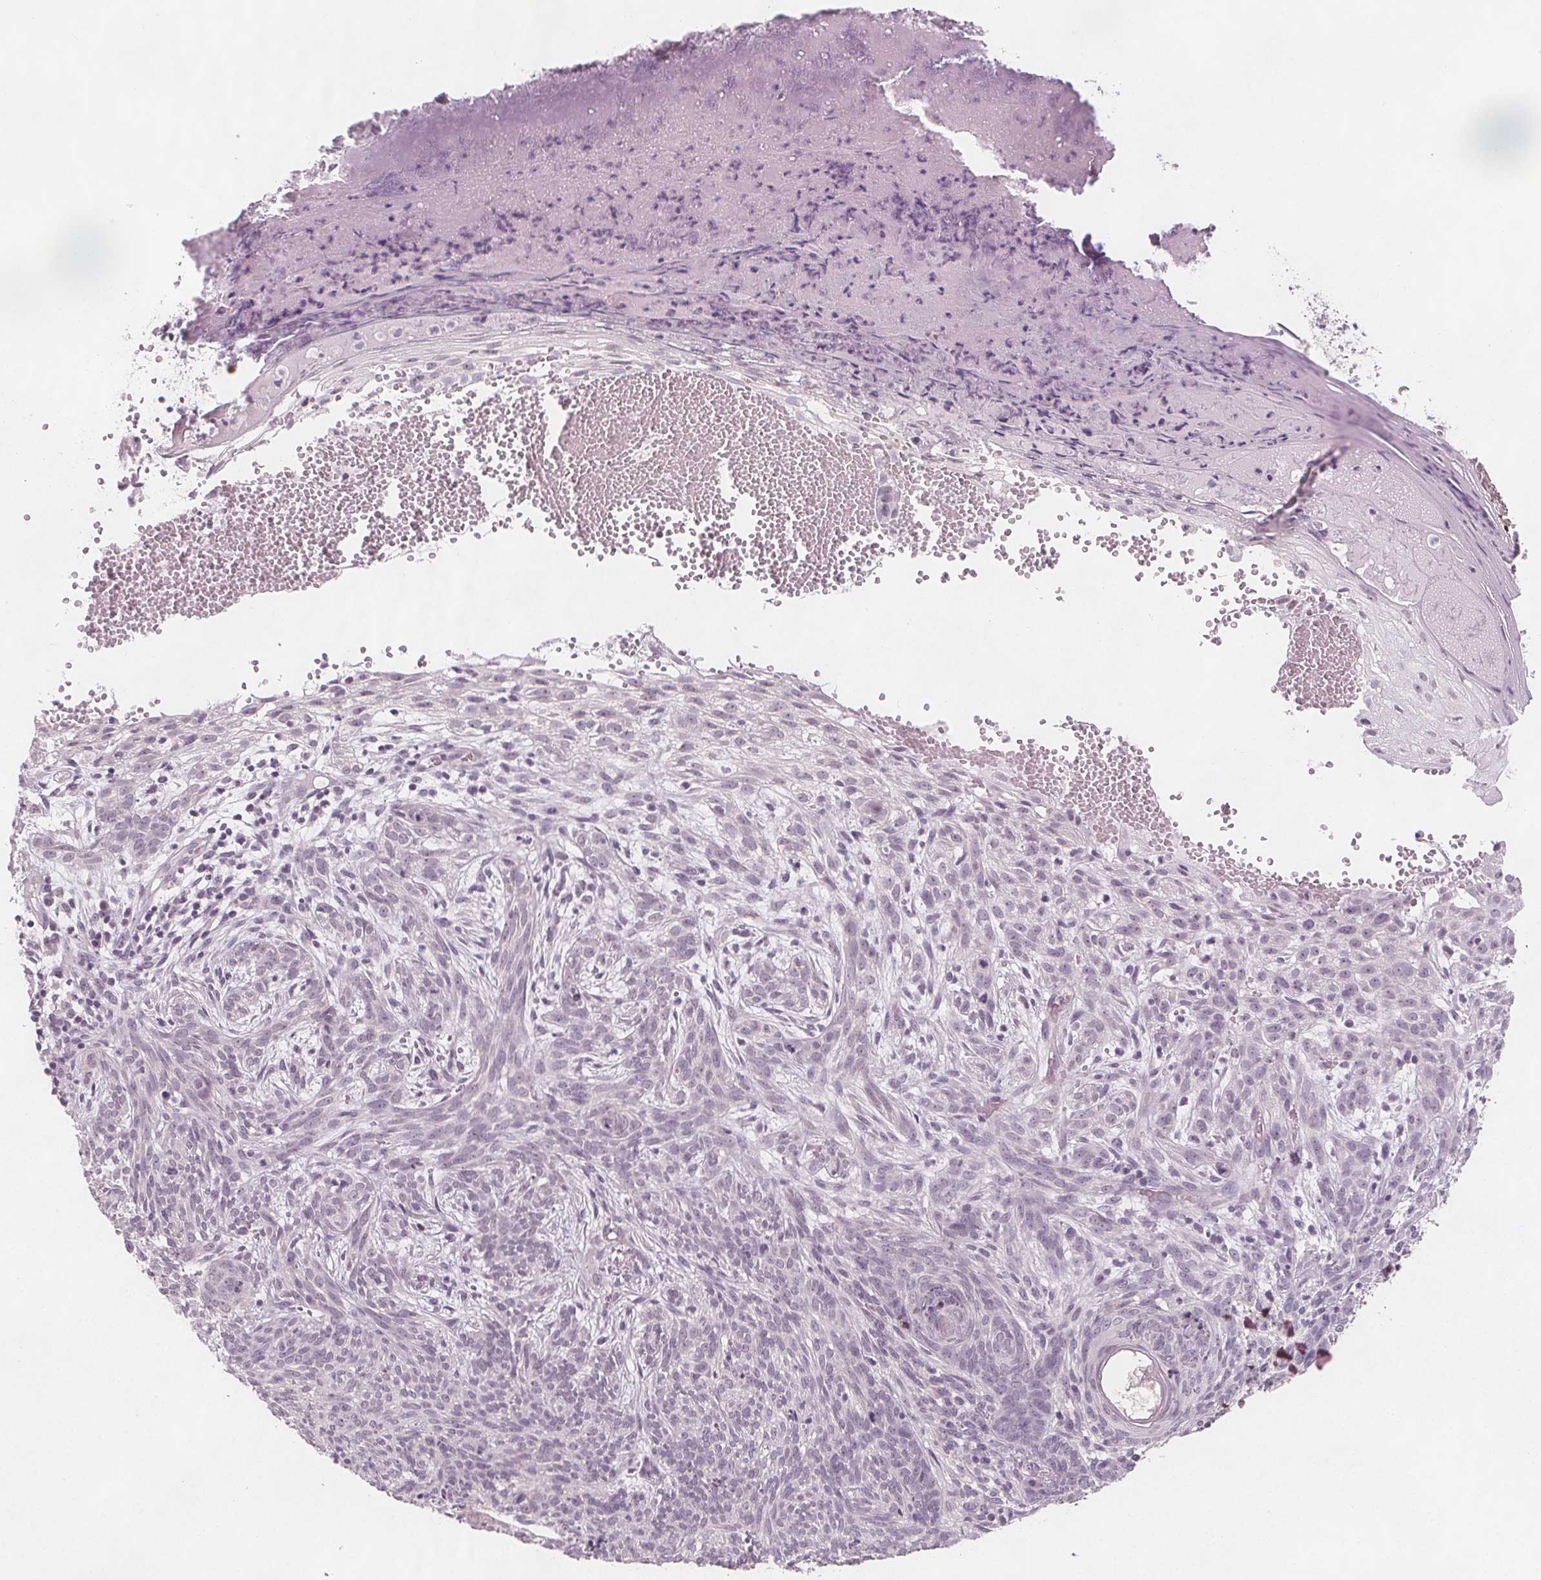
{"staining": {"intensity": "negative", "quantity": "none", "location": "none"}, "tissue": "skin cancer", "cell_type": "Tumor cells", "image_type": "cancer", "snomed": [{"axis": "morphology", "description": "Basal cell carcinoma"}, {"axis": "topography", "description": "Skin"}], "caption": "Micrograph shows no significant protein staining in tumor cells of skin cancer.", "gene": "C1orf167", "patient": {"sex": "male", "age": 84}}